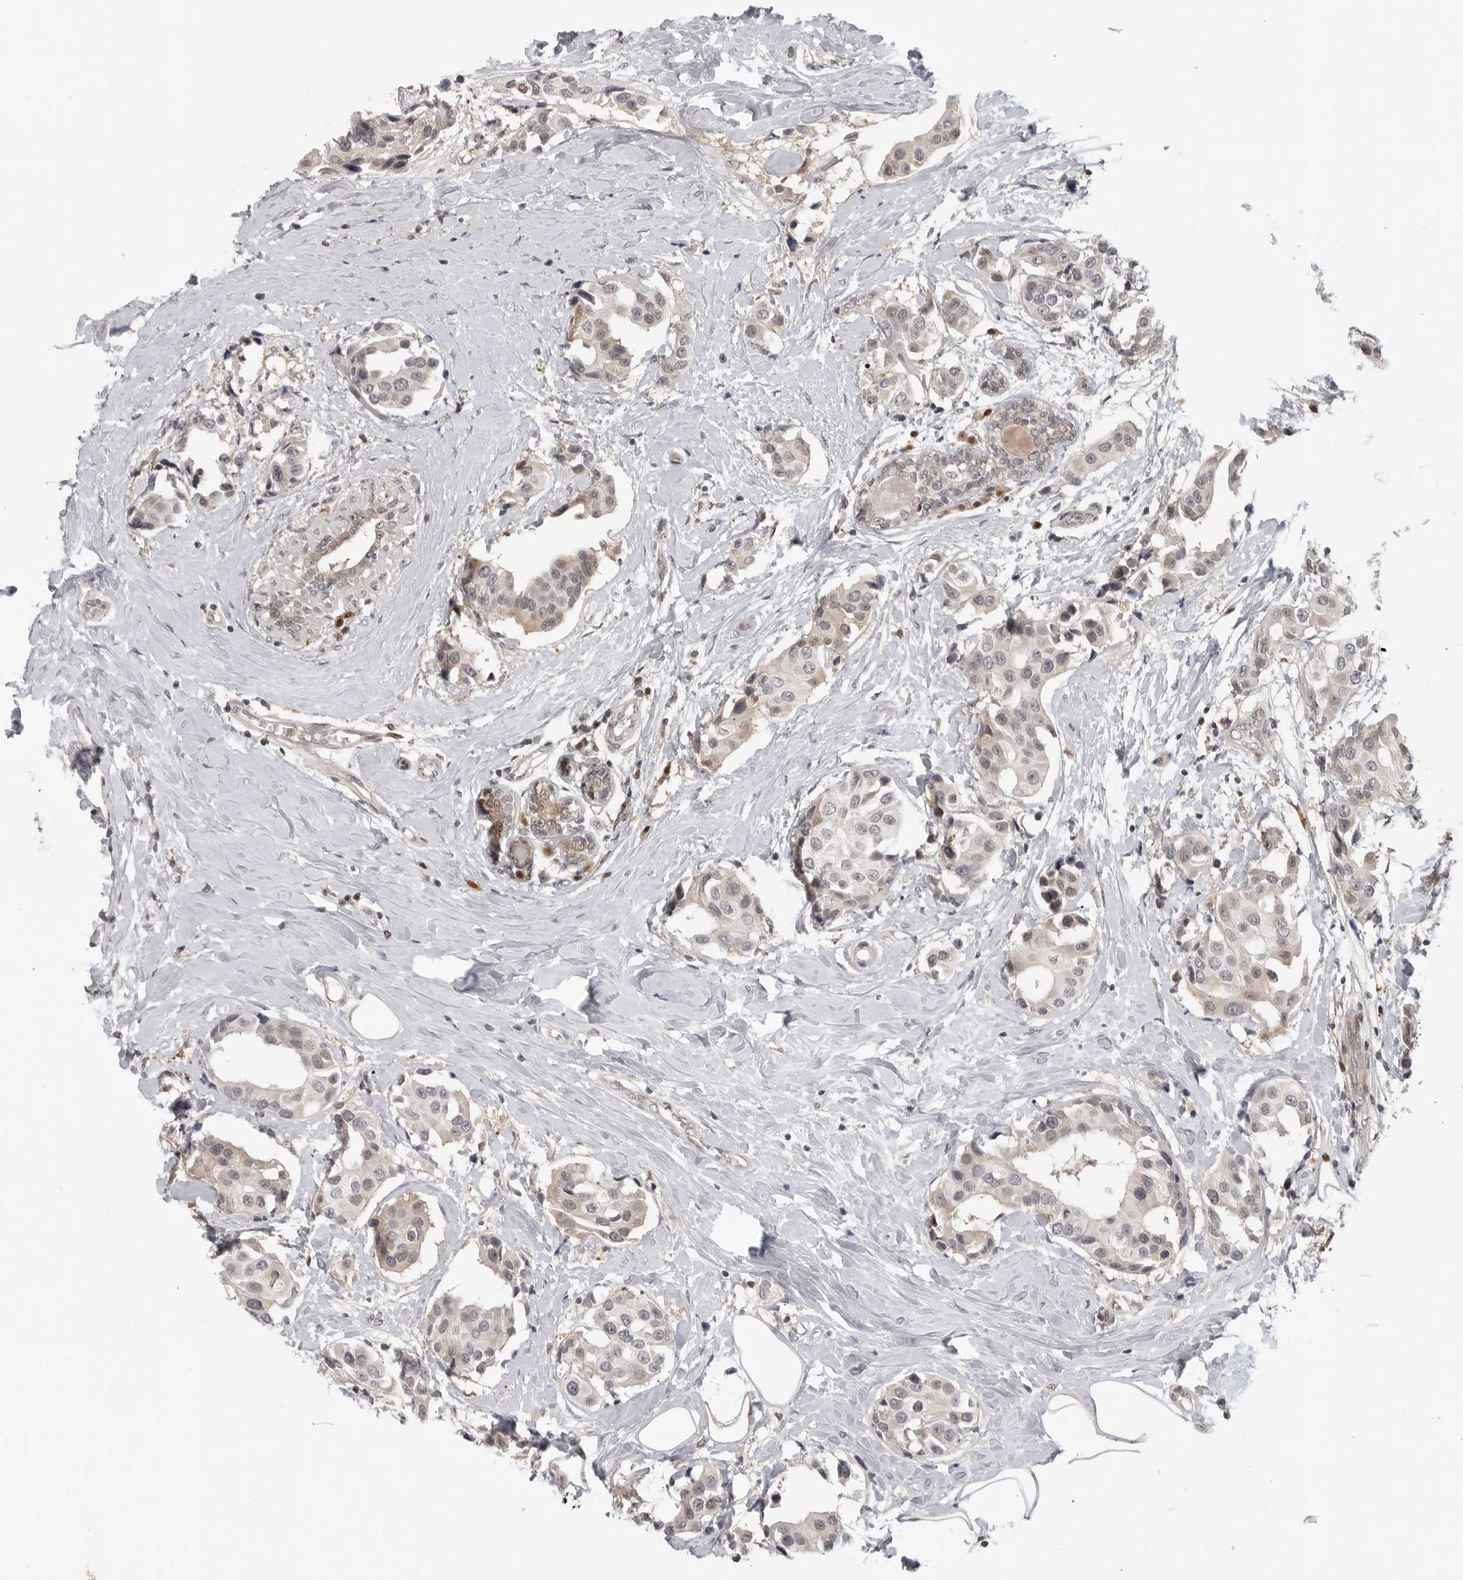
{"staining": {"intensity": "negative", "quantity": "none", "location": "none"}, "tissue": "breast cancer", "cell_type": "Tumor cells", "image_type": "cancer", "snomed": [{"axis": "morphology", "description": "Normal tissue, NOS"}, {"axis": "morphology", "description": "Duct carcinoma"}, {"axis": "topography", "description": "Breast"}], "caption": "Breast cancer (intraductal carcinoma) was stained to show a protein in brown. There is no significant positivity in tumor cells.", "gene": "CTIF", "patient": {"sex": "female", "age": 39}}